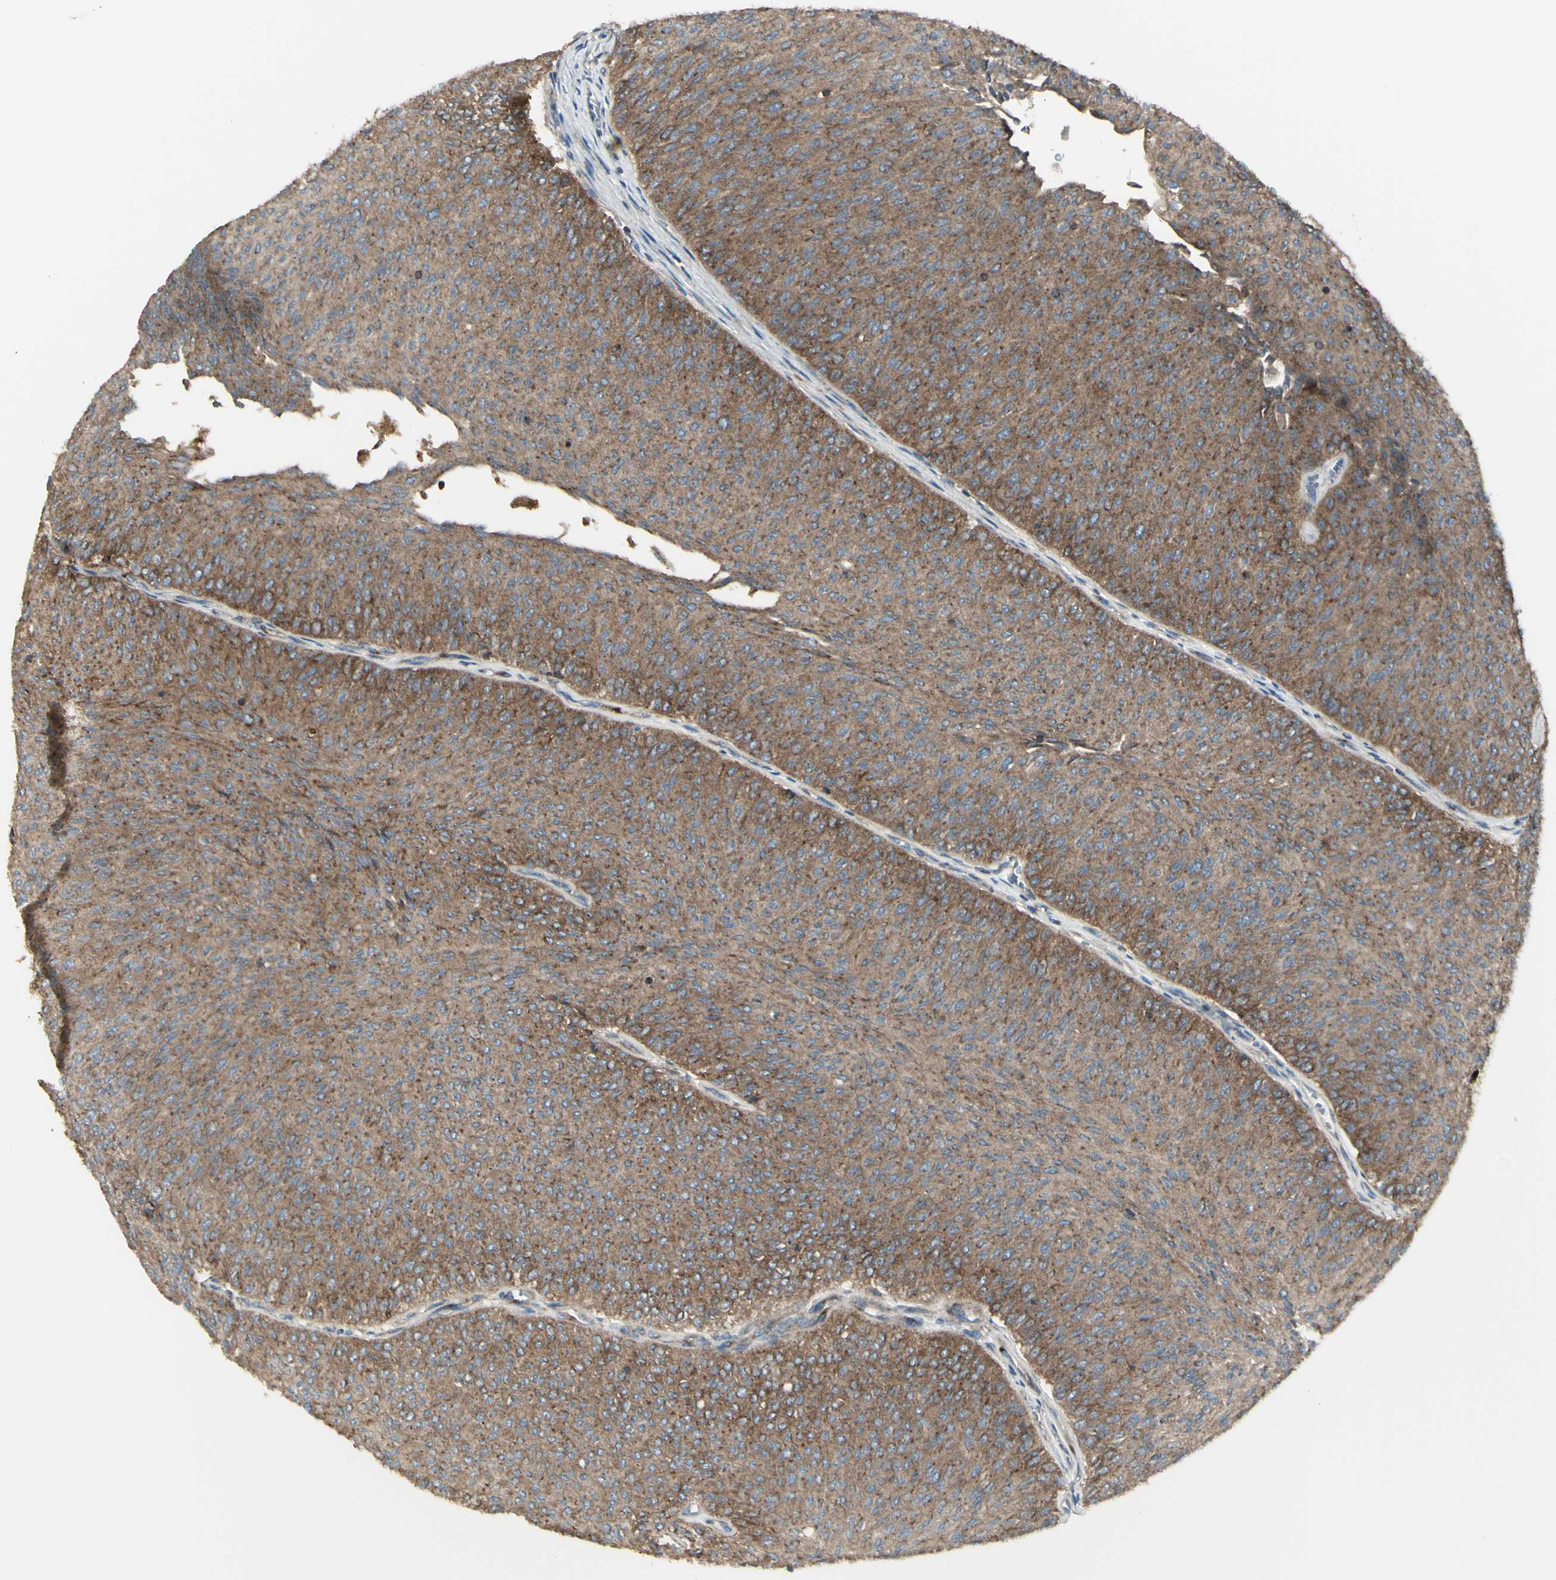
{"staining": {"intensity": "strong", "quantity": ">75%", "location": "cytoplasmic/membranous"}, "tissue": "urothelial cancer", "cell_type": "Tumor cells", "image_type": "cancer", "snomed": [{"axis": "morphology", "description": "Urothelial carcinoma, Low grade"}, {"axis": "topography", "description": "Urinary bladder"}], "caption": "An immunohistochemistry micrograph of neoplastic tissue is shown. Protein staining in brown shows strong cytoplasmic/membranous positivity in low-grade urothelial carcinoma within tumor cells.", "gene": "NAPA", "patient": {"sex": "male", "age": 78}}